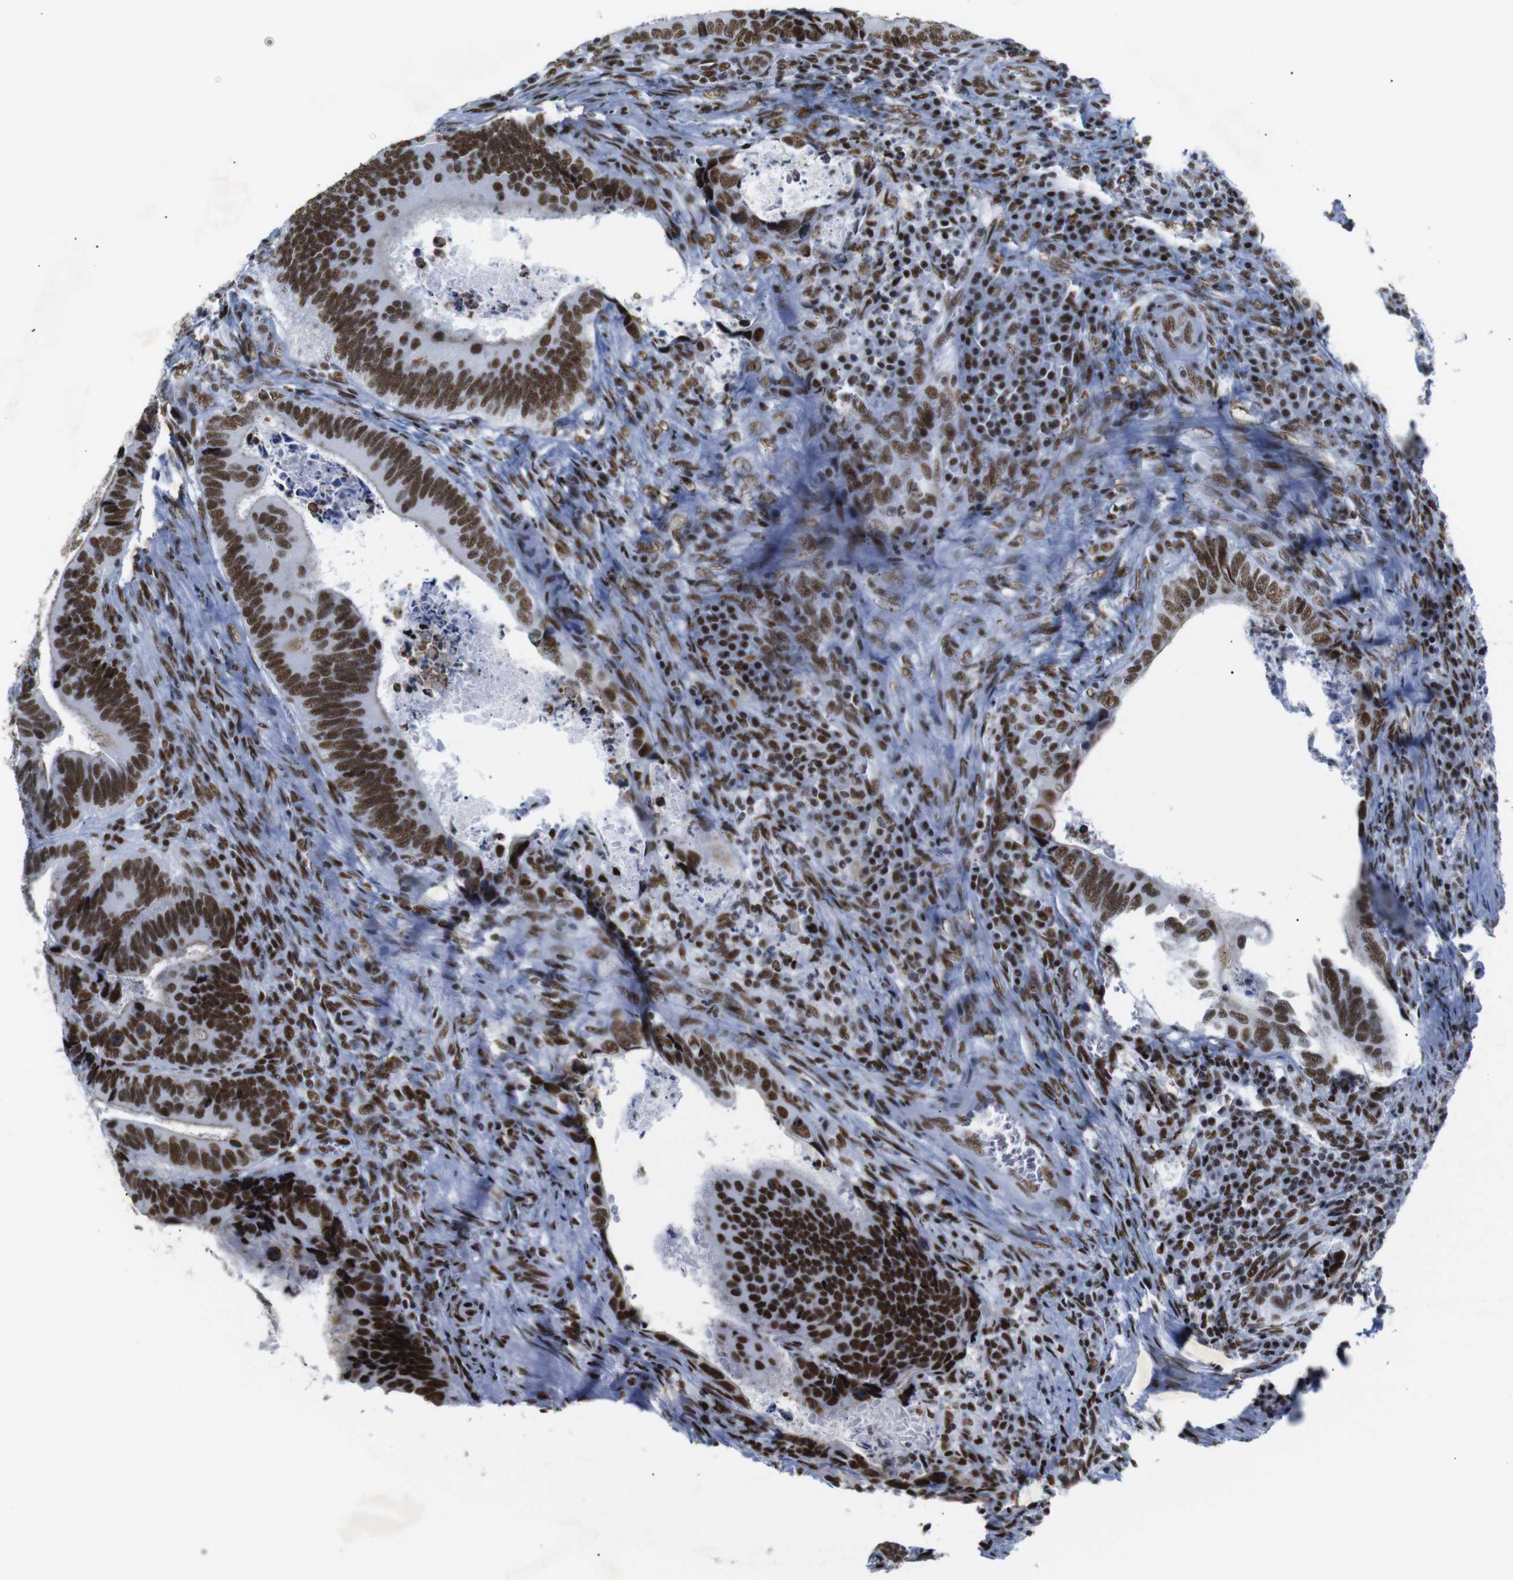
{"staining": {"intensity": "strong", "quantity": ">75%", "location": "nuclear"}, "tissue": "colorectal cancer", "cell_type": "Tumor cells", "image_type": "cancer", "snomed": [{"axis": "morphology", "description": "Inflammation, NOS"}, {"axis": "morphology", "description": "Adenocarcinoma, NOS"}, {"axis": "topography", "description": "Colon"}], "caption": "There is high levels of strong nuclear staining in tumor cells of colorectal cancer, as demonstrated by immunohistochemical staining (brown color).", "gene": "TRA2B", "patient": {"sex": "male", "age": 72}}